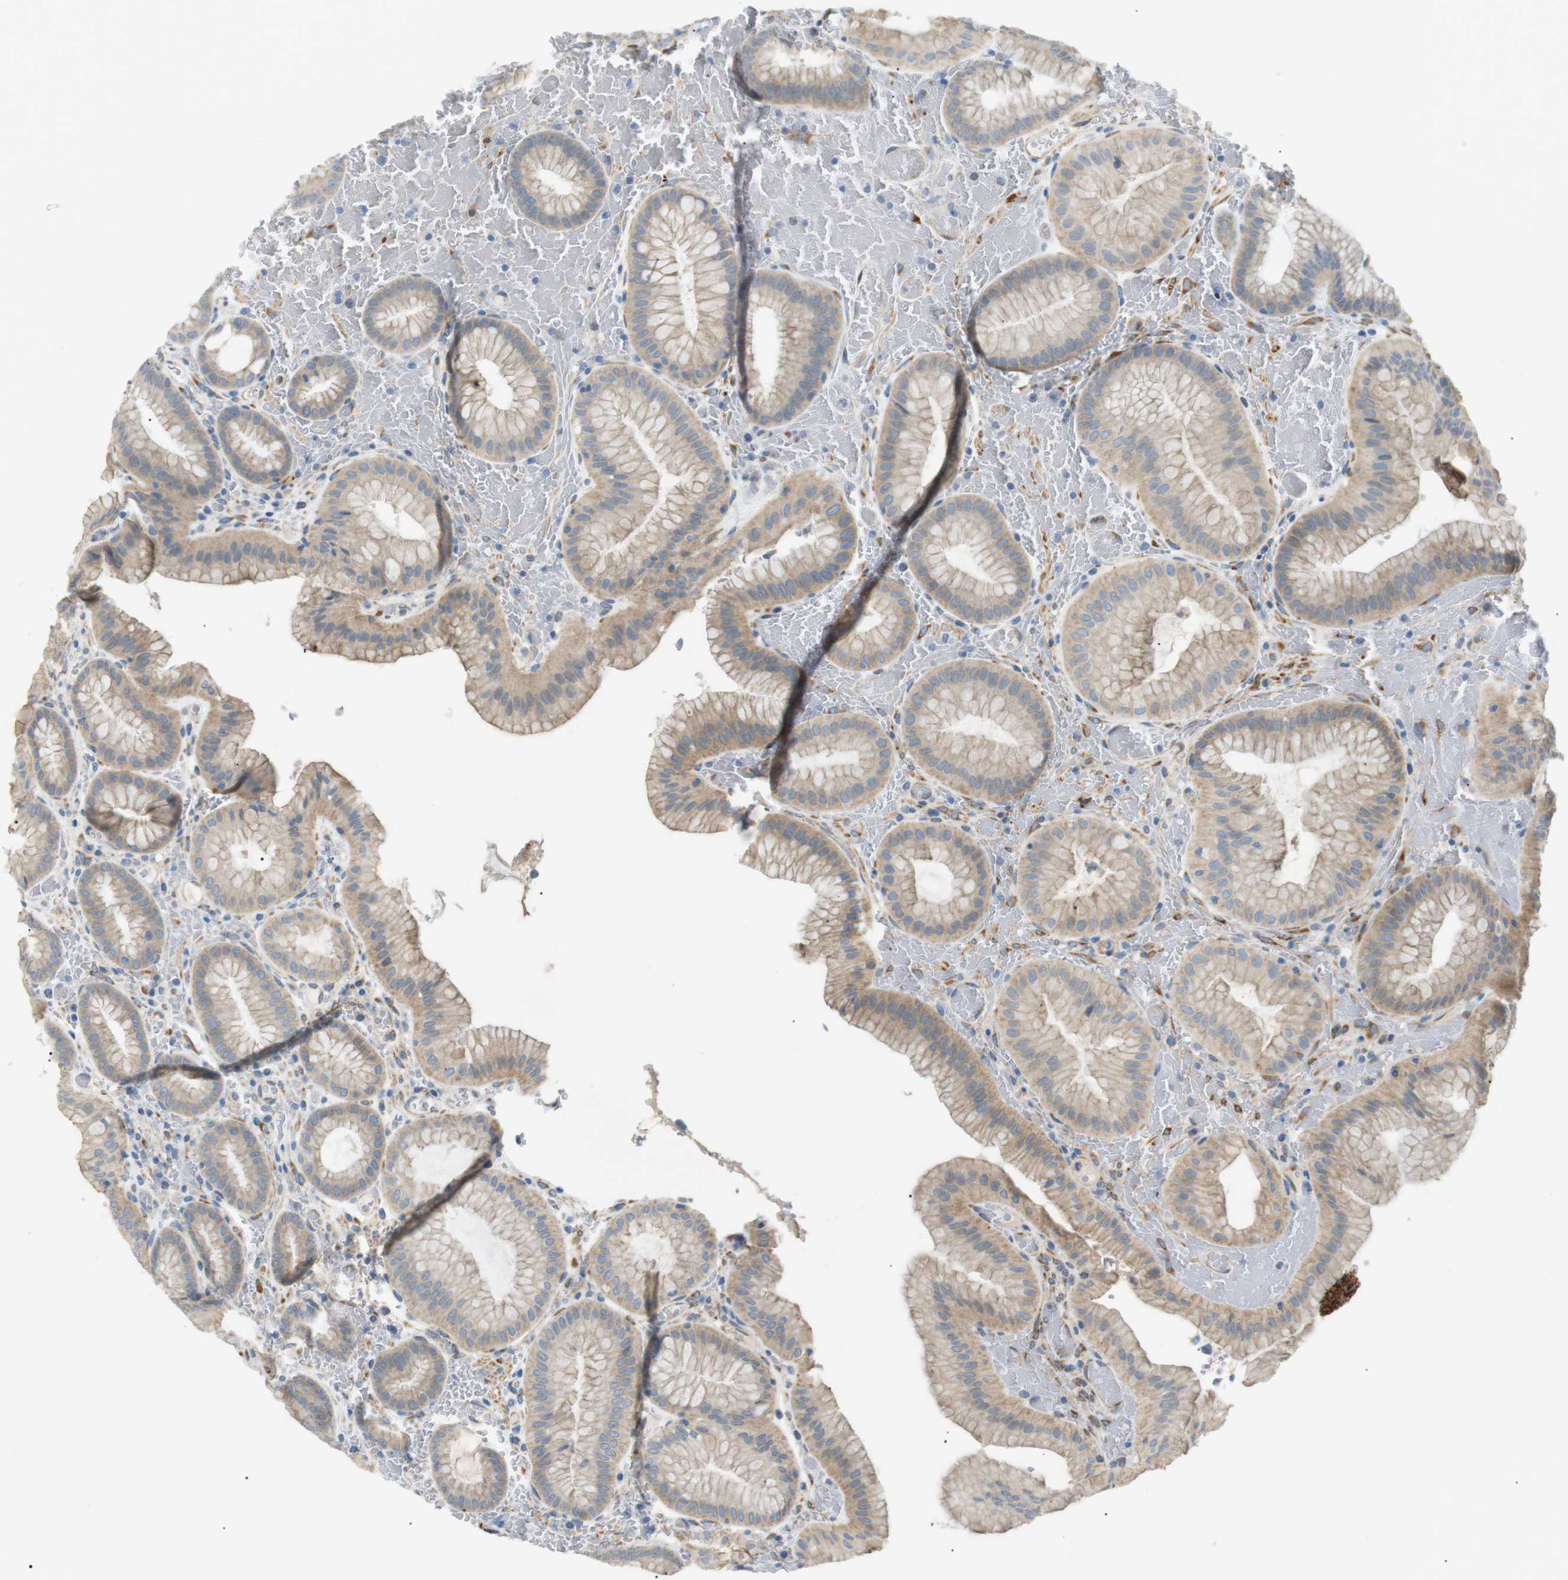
{"staining": {"intensity": "moderate", "quantity": "25%-75%", "location": "cytoplasmic/membranous"}, "tissue": "stomach", "cell_type": "Glandular cells", "image_type": "normal", "snomed": [{"axis": "morphology", "description": "Normal tissue, NOS"}, {"axis": "morphology", "description": "Carcinoid, malignant, NOS"}, {"axis": "topography", "description": "Stomach, upper"}], "caption": "IHC (DAB (3,3'-diaminobenzidine)) staining of normal human stomach shows moderate cytoplasmic/membranous protein staining in about 25%-75% of glandular cells.", "gene": "MTARC2", "patient": {"sex": "male", "age": 39}}